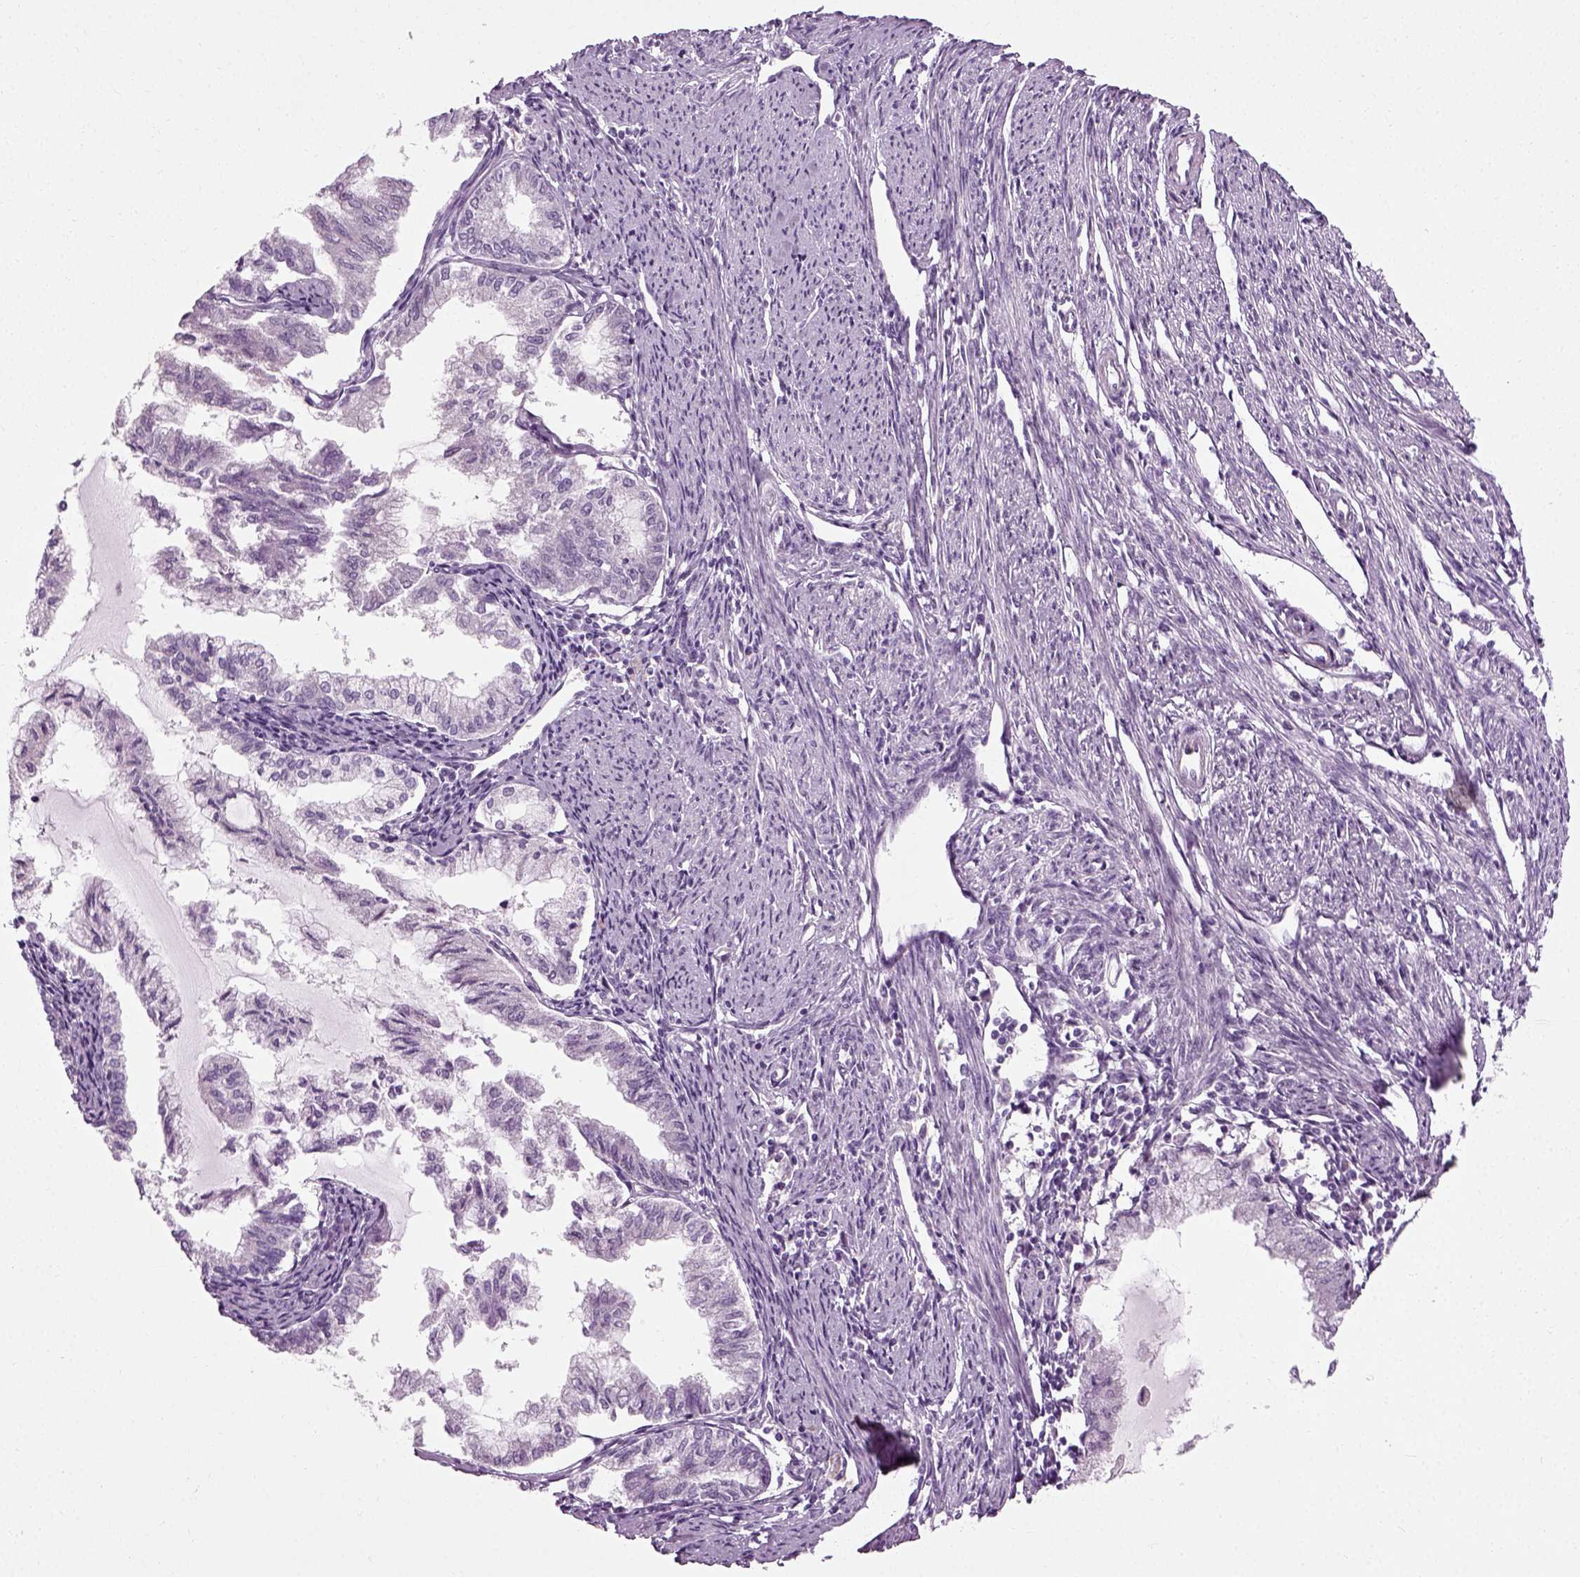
{"staining": {"intensity": "negative", "quantity": "none", "location": "none"}, "tissue": "endometrial cancer", "cell_type": "Tumor cells", "image_type": "cancer", "snomed": [{"axis": "morphology", "description": "Adenocarcinoma, NOS"}, {"axis": "topography", "description": "Endometrium"}], "caption": "Immunohistochemistry (IHC) image of human endometrial adenocarcinoma stained for a protein (brown), which reveals no staining in tumor cells.", "gene": "SCG5", "patient": {"sex": "female", "age": 79}}